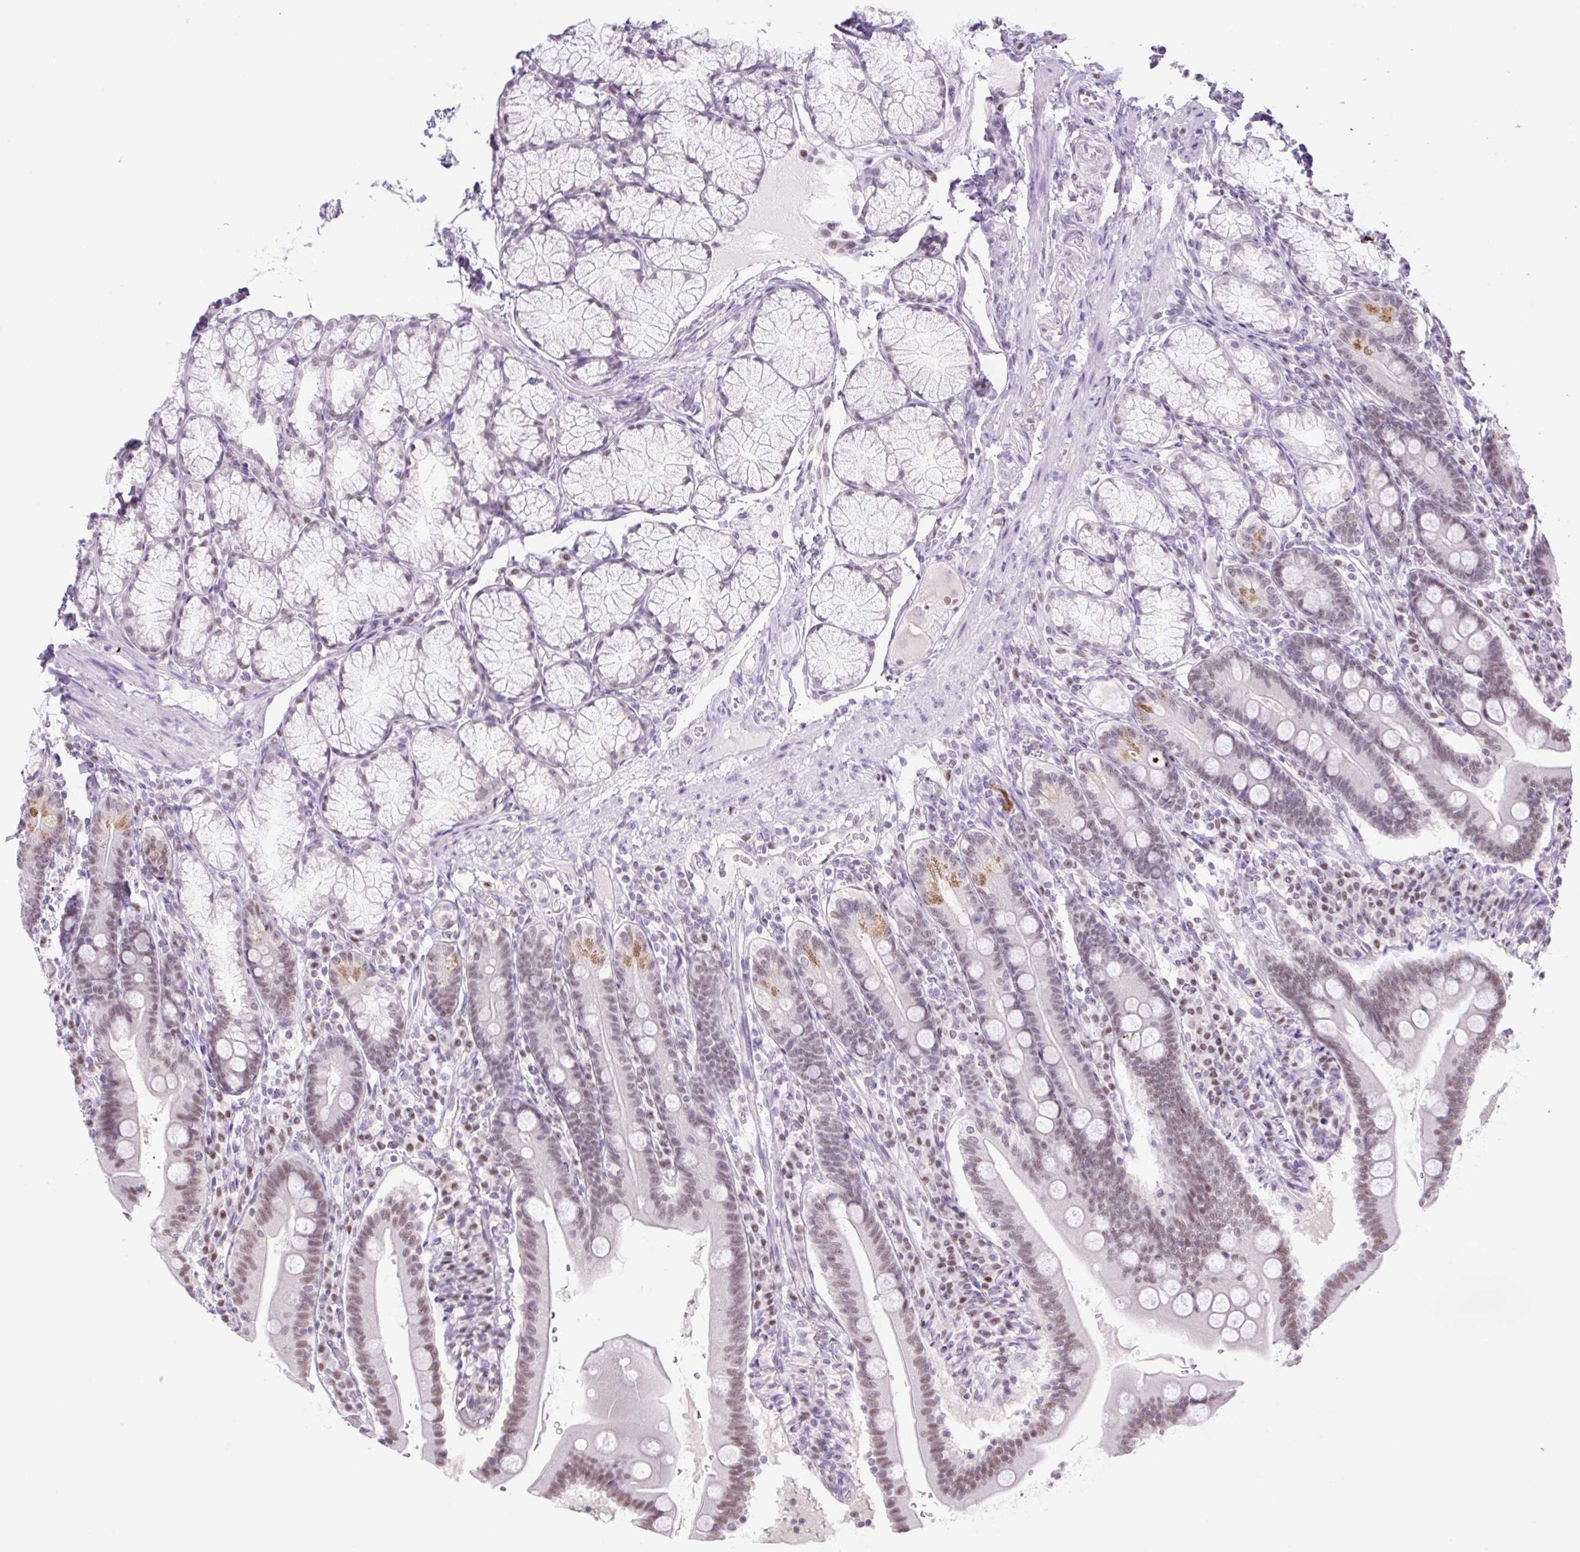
{"staining": {"intensity": "moderate", "quantity": "25%-75%", "location": "nuclear"}, "tissue": "duodenum", "cell_type": "Glandular cells", "image_type": "normal", "snomed": [{"axis": "morphology", "description": "Normal tissue, NOS"}, {"axis": "topography", "description": "Duodenum"}], "caption": "DAB (3,3'-diaminobenzidine) immunohistochemical staining of unremarkable human duodenum demonstrates moderate nuclear protein staining in approximately 25%-75% of glandular cells. Immunohistochemistry stains the protein of interest in brown and the nuclei are stained blue.", "gene": "TLE3", "patient": {"sex": "female", "age": 67}}